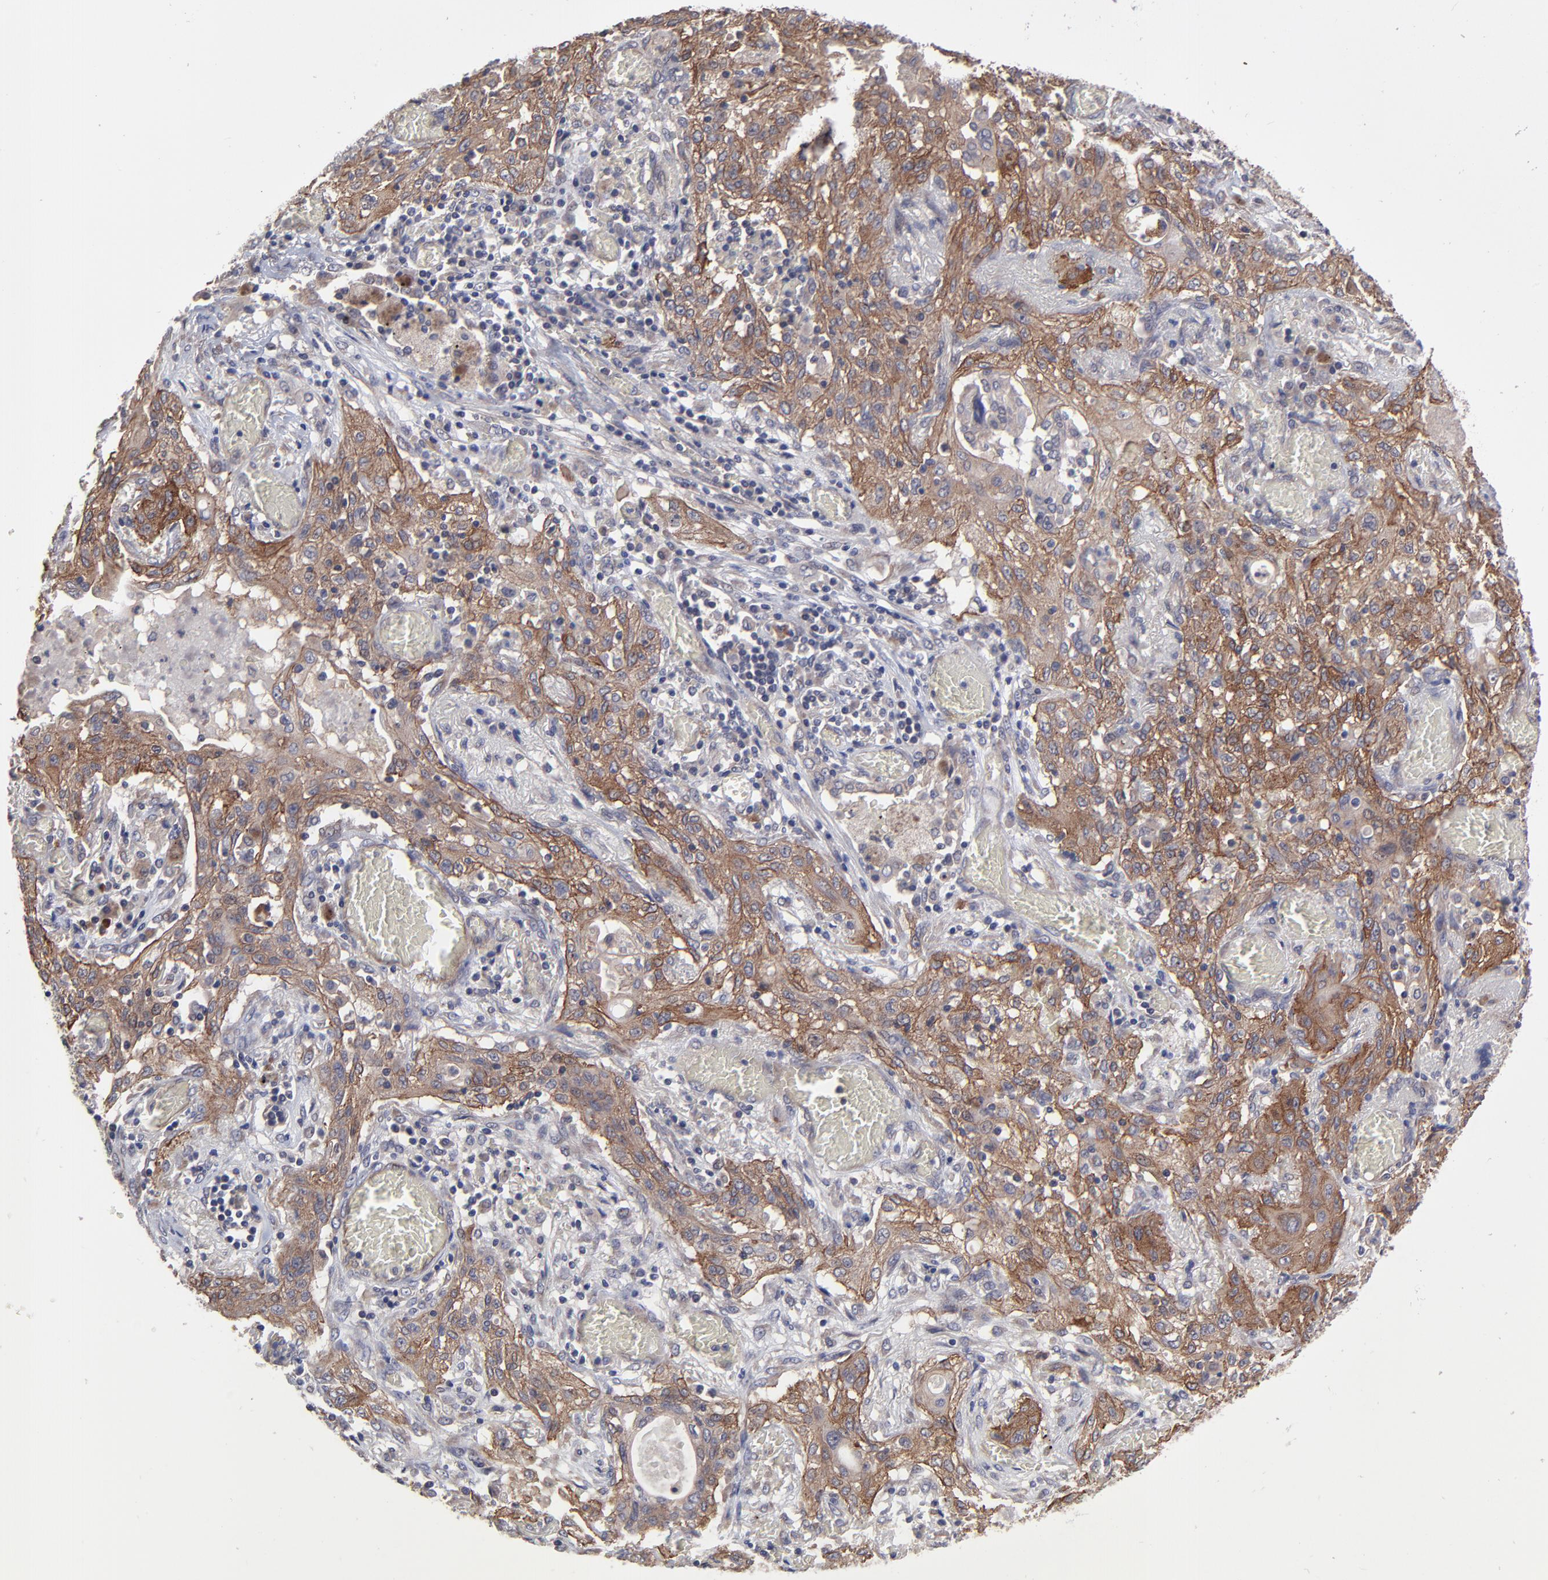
{"staining": {"intensity": "strong", "quantity": ">75%", "location": "cytoplasmic/membranous"}, "tissue": "lung cancer", "cell_type": "Tumor cells", "image_type": "cancer", "snomed": [{"axis": "morphology", "description": "Squamous cell carcinoma, NOS"}, {"axis": "topography", "description": "Lung"}], "caption": "High-magnification brightfield microscopy of squamous cell carcinoma (lung) stained with DAB (3,3'-diaminobenzidine) (brown) and counterstained with hematoxylin (blue). tumor cells exhibit strong cytoplasmic/membranous staining is appreciated in approximately>75% of cells.", "gene": "ZNF780B", "patient": {"sex": "female", "age": 47}}